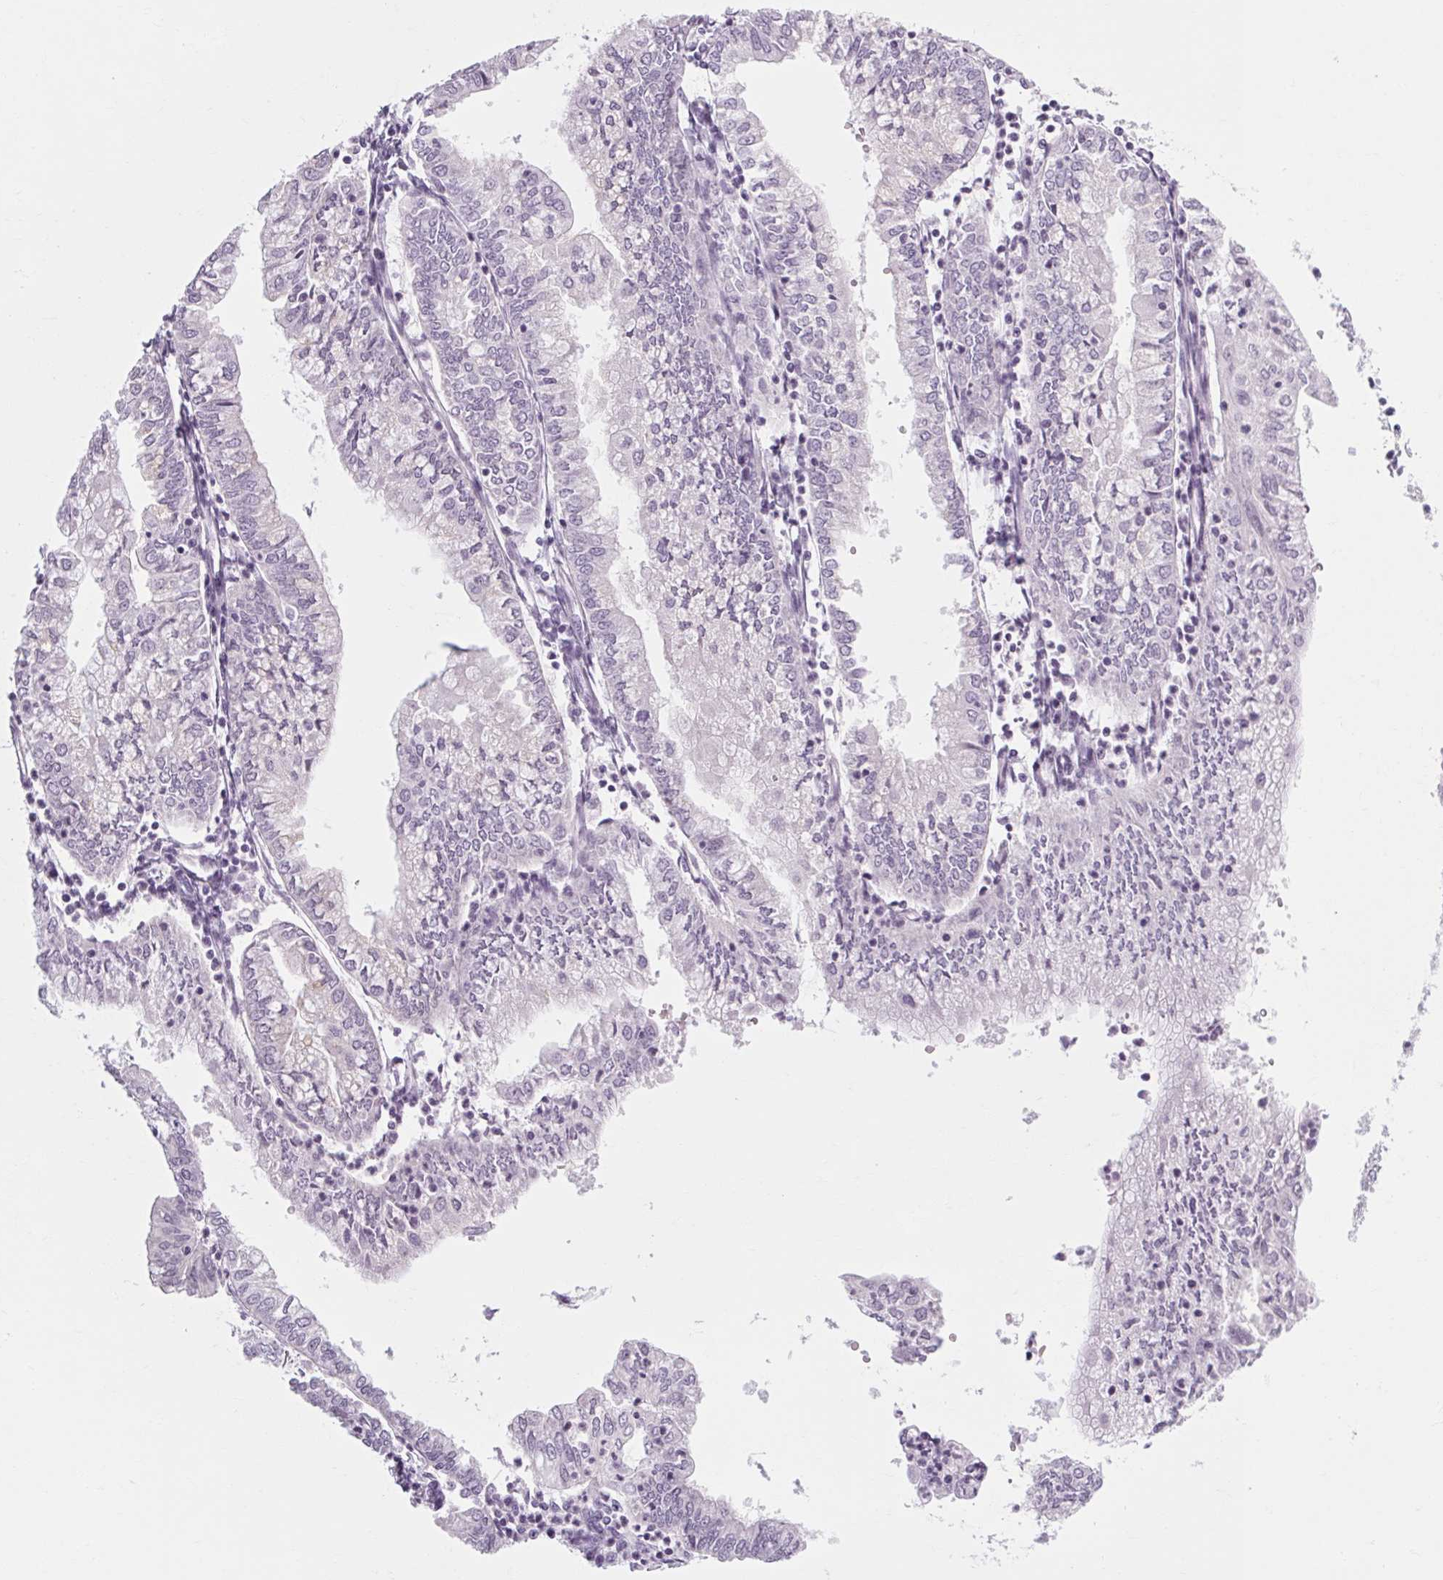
{"staining": {"intensity": "negative", "quantity": "none", "location": "none"}, "tissue": "endometrial cancer", "cell_type": "Tumor cells", "image_type": "cancer", "snomed": [{"axis": "morphology", "description": "Adenocarcinoma, NOS"}, {"axis": "topography", "description": "Endometrium"}], "caption": "Immunohistochemistry photomicrograph of human endometrial cancer (adenocarcinoma) stained for a protein (brown), which displays no expression in tumor cells.", "gene": "POMC", "patient": {"sex": "female", "age": 55}}